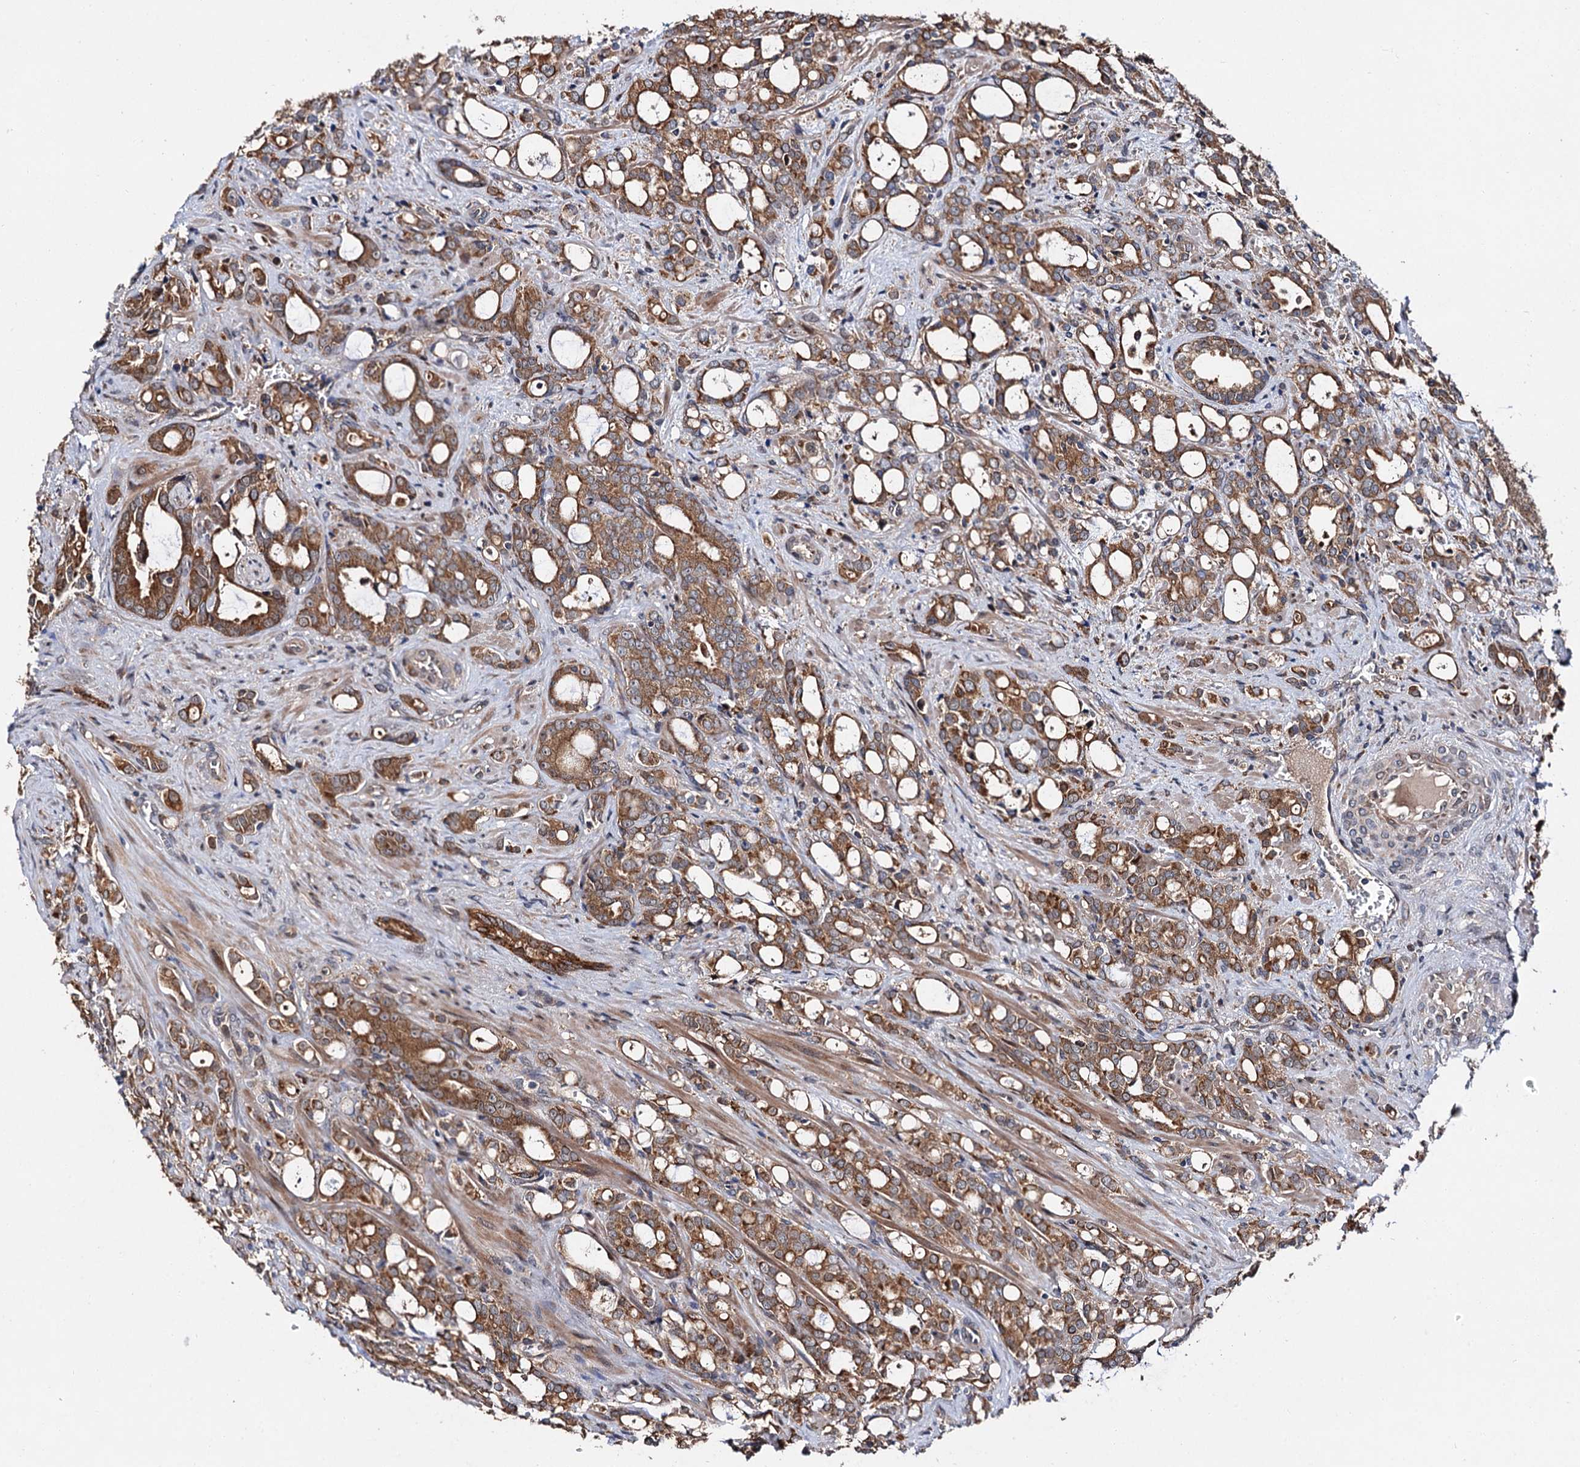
{"staining": {"intensity": "moderate", "quantity": ">75%", "location": "cytoplasmic/membranous"}, "tissue": "prostate cancer", "cell_type": "Tumor cells", "image_type": "cancer", "snomed": [{"axis": "morphology", "description": "Adenocarcinoma, High grade"}, {"axis": "topography", "description": "Prostate"}], "caption": "This is a histology image of immunohistochemistry staining of prostate cancer (high-grade adenocarcinoma), which shows moderate staining in the cytoplasmic/membranous of tumor cells.", "gene": "NAA25", "patient": {"sex": "male", "age": 72}}